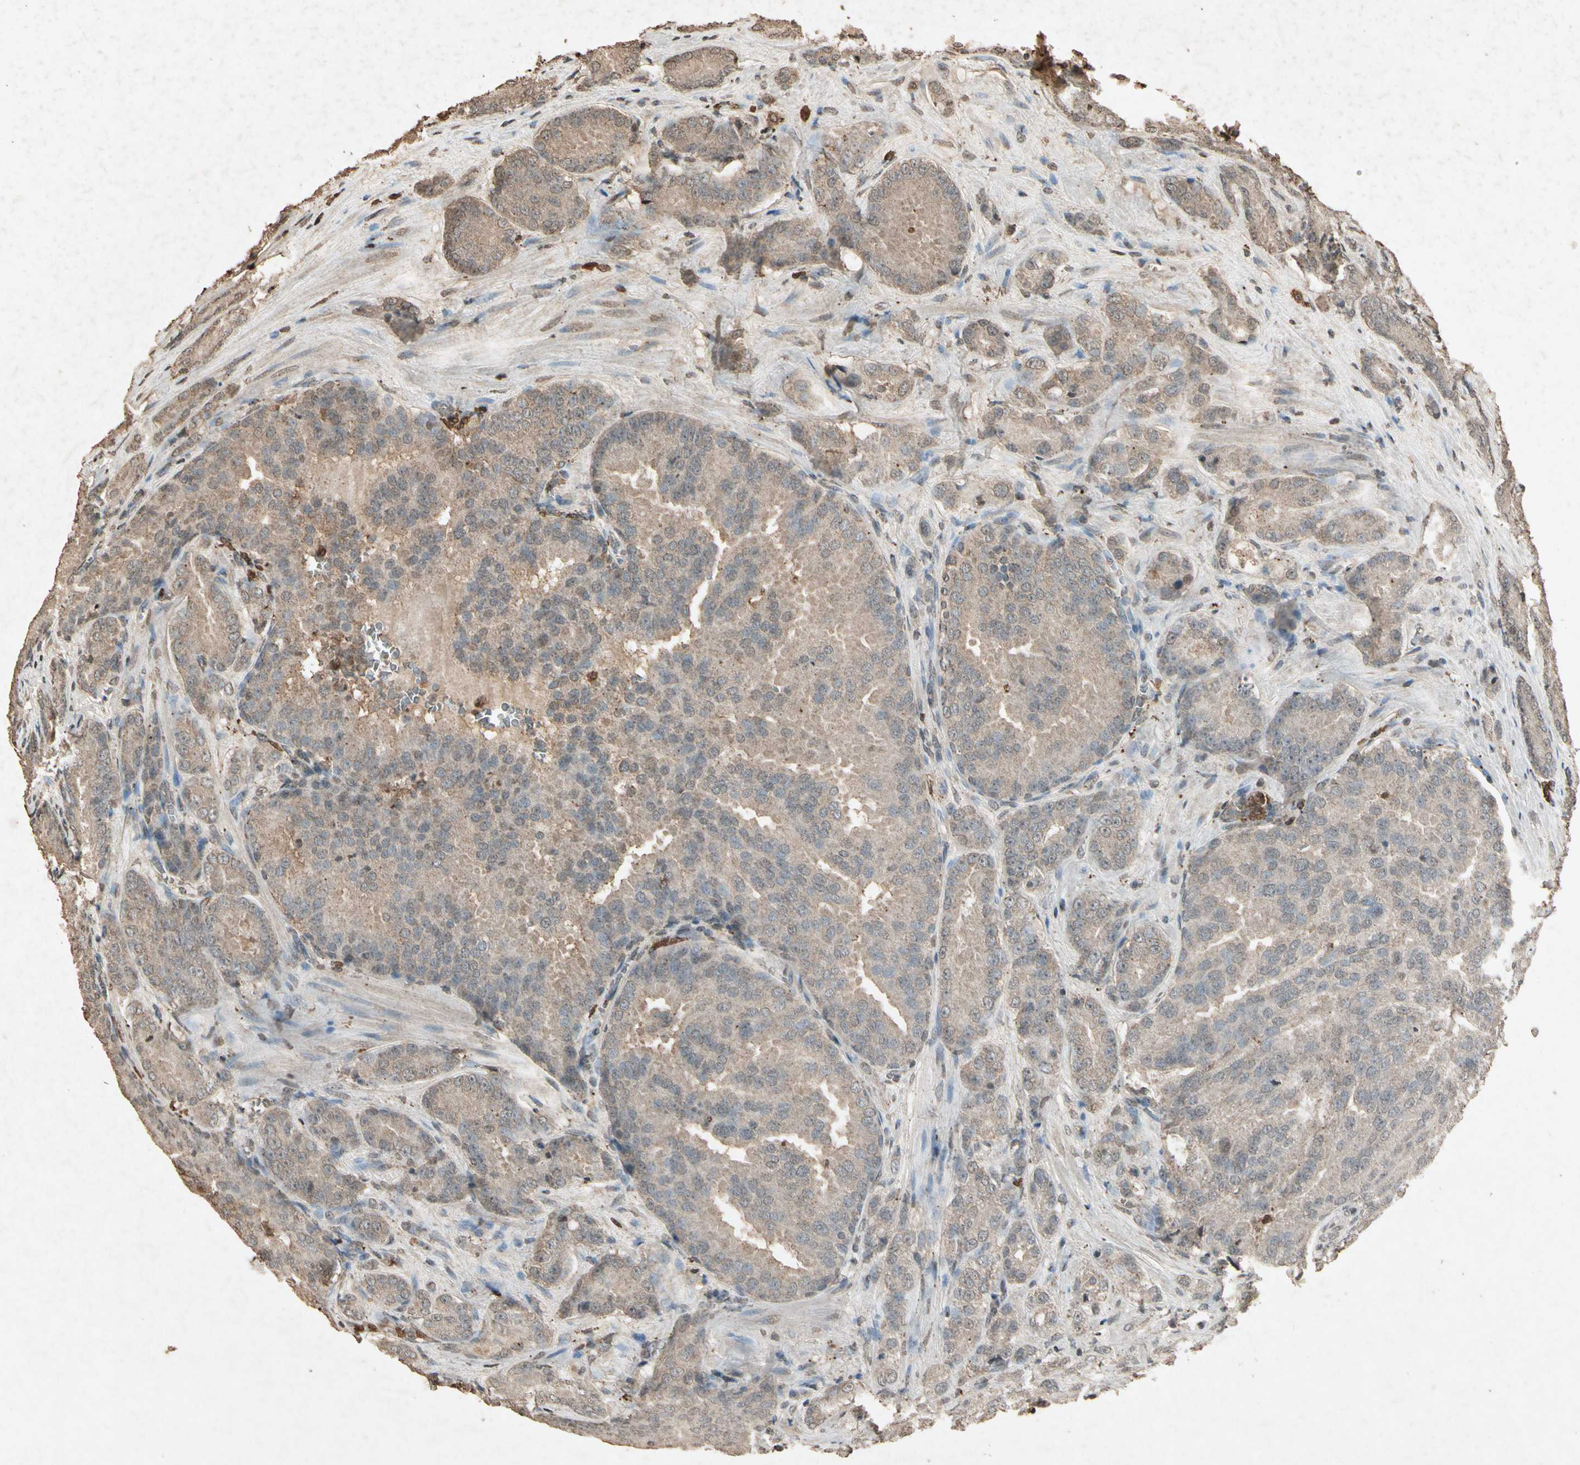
{"staining": {"intensity": "moderate", "quantity": "25%-75%", "location": "cytoplasmic/membranous"}, "tissue": "prostate cancer", "cell_type": "Tumor cells", "image_type": "cancer", "snomed": [{"axis": "morphology", "description": "Adenocarcinoma, High grade"}, {"axis": "topography", "description": "Prostate"}], "caption": "The histopathology image reveals a brown stain indicating the presence of a protein in the cytoplasmic/membranous of tumor cells in high-grade adenocarcinoma (prostate). The protein is stained brown, and the nuclei are stained in blue (DAB (3,3'-diaminobenzidine) IHC with brightfield microscopy, high magnification).", "gene": "GC", "patient": {"sex": "male", "age": 64}}